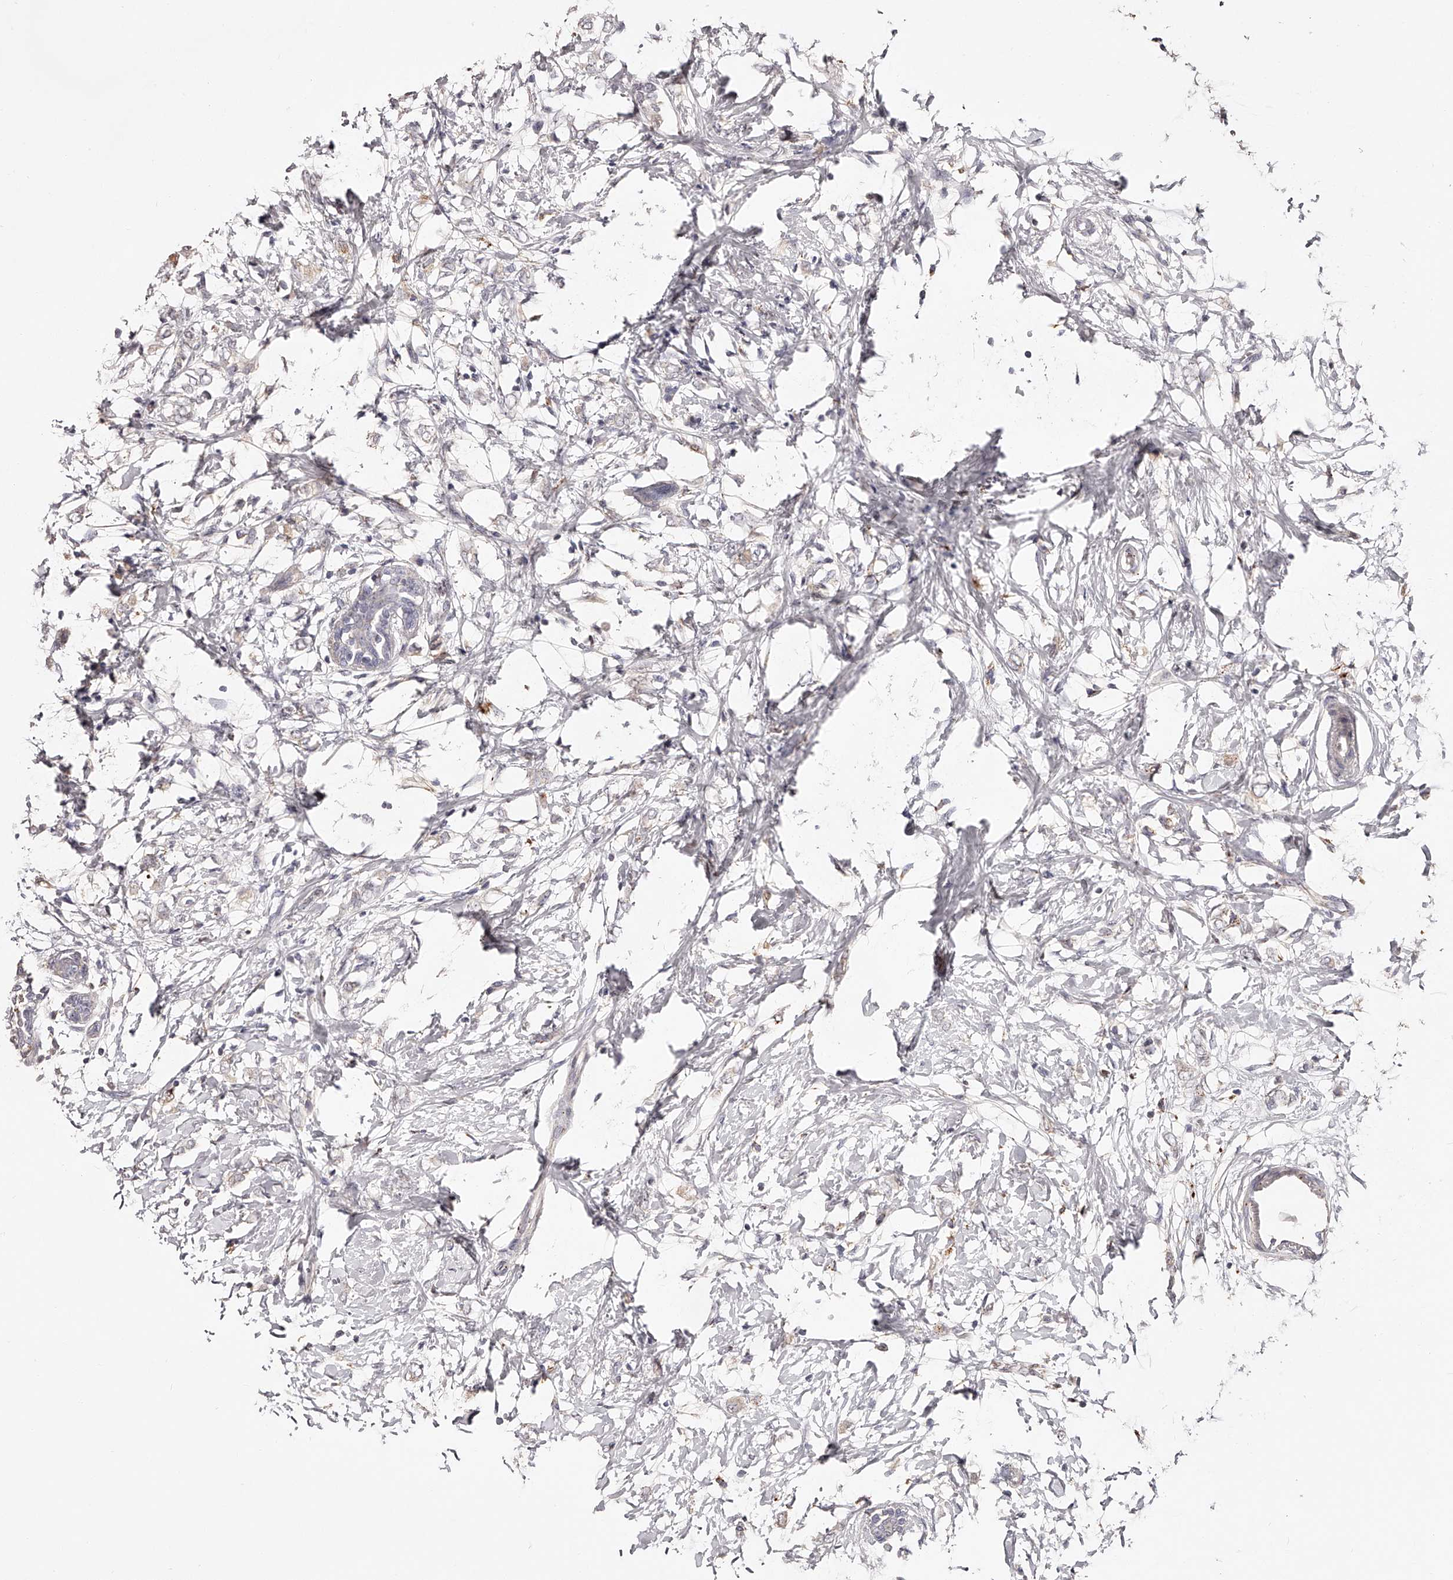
{"staining": {"intensity": "negative", "quantity": "none", "location": "none"}, "tissue": "breast cancer", "cell_type": "Tumor cells", "image_type": "cancer", "snomed": [{"axis": "morphology", "description": "Normal tissue, NOS"}, {"axis": "morphology", "description": "Lobular carcinoma"}, {"axis": "topography", "description": "Breast"}], "caption": "Histopathology image shows no significant protein staining in tumor cells of lobular carcinoma (breast).", "gene": "SLC35D3", "patient": {"sex": "female", "age": 47}}